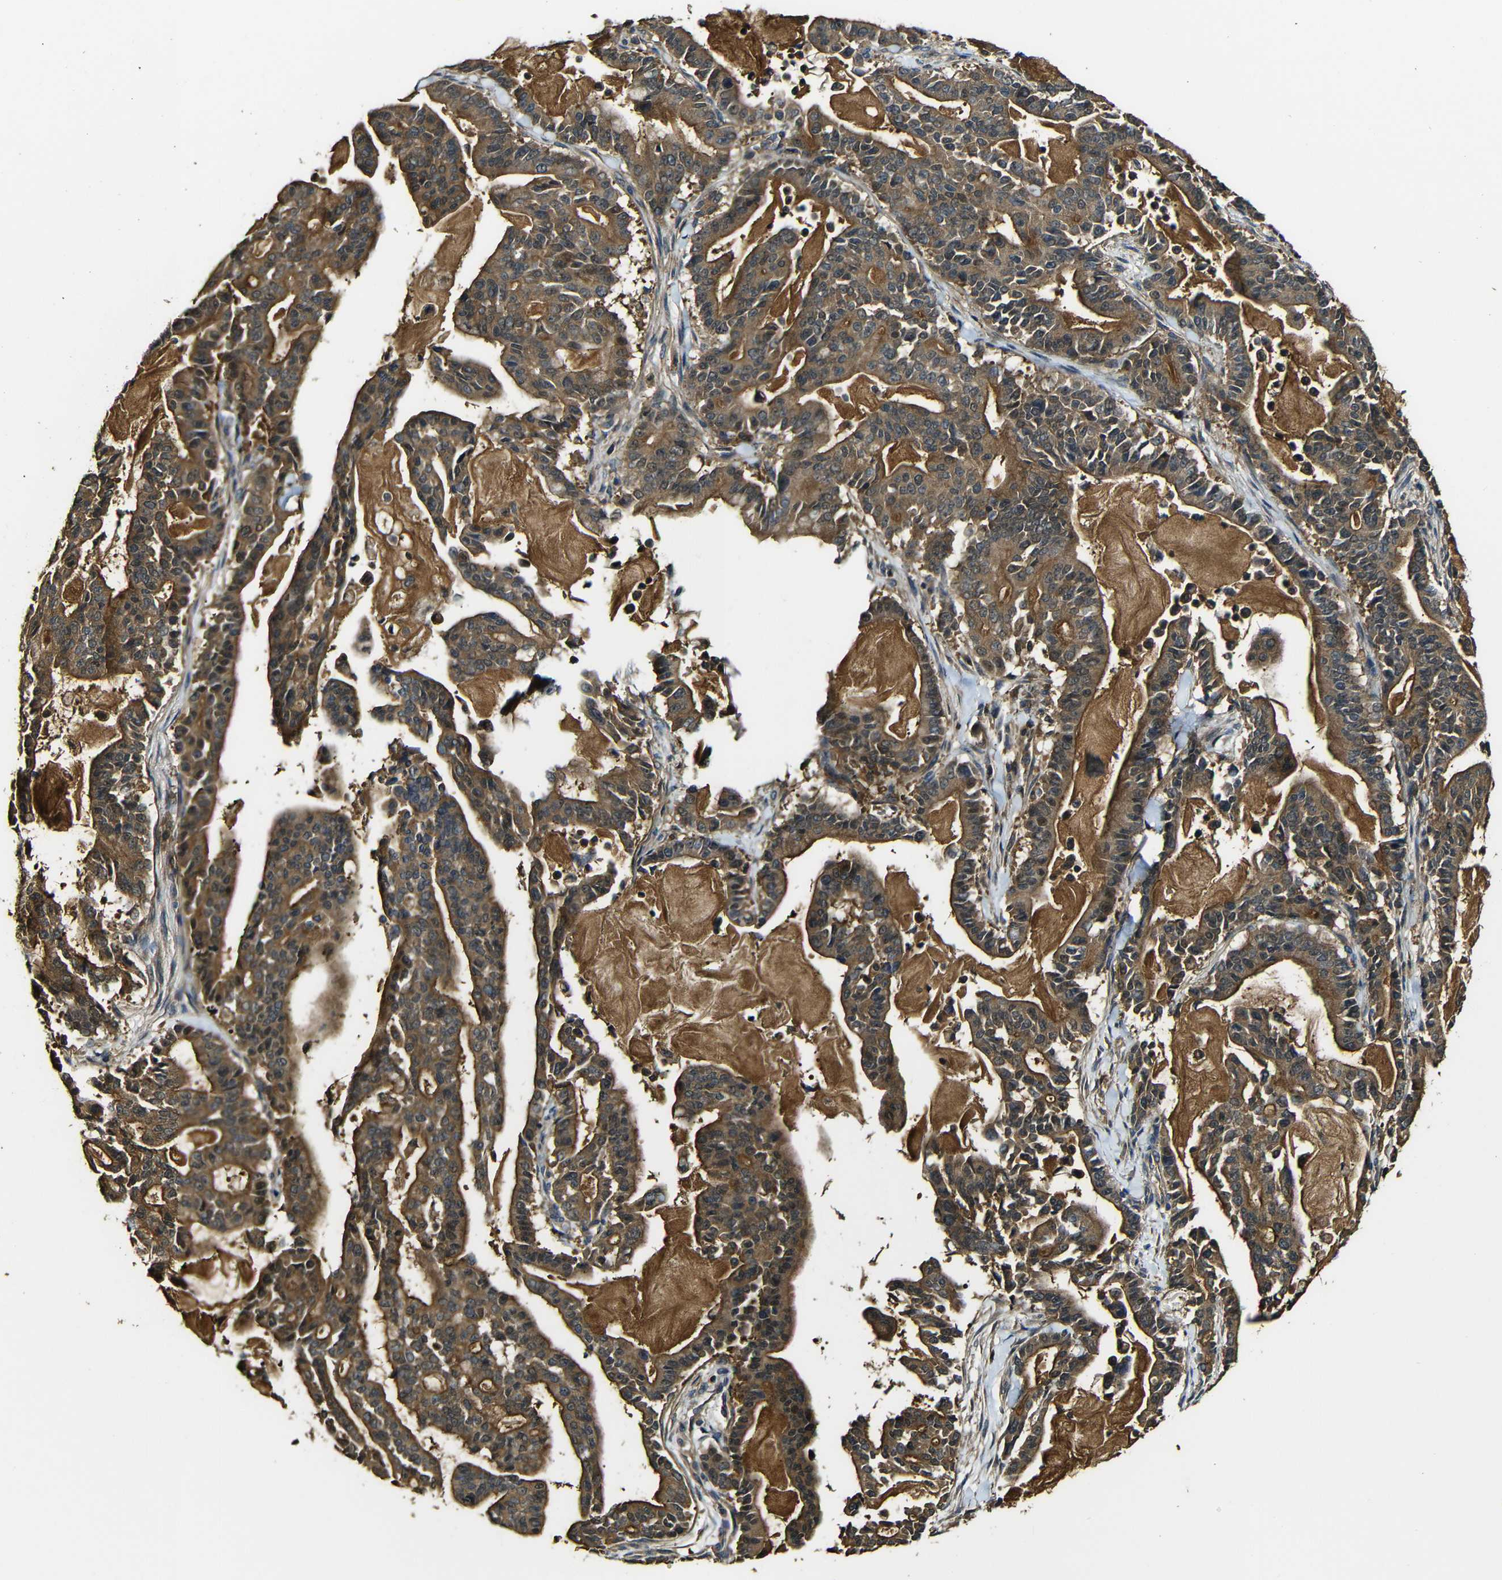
{"staining": {"intensity": "strong", "quantity": ">75%", "location": "cytoplasmic/membranous"}, "tissue": "pancreatic cancer", "cell_type": "Tumor cells", "image_type": "cancer", "snomed": [{"axis": "morphology", "description": "Adenocarcinoma, NOS"}, {"axis": "topography", "description": "Pancreas"}], "caption": "A high-resolution image shows IHC staining of pancreatic cancer, which exhibits strong cytoplasmic/membranous positivity in approximately >75% of tumor cells.", "gene": "CASP8", "patient": {"sex": "male", "age": 63}}